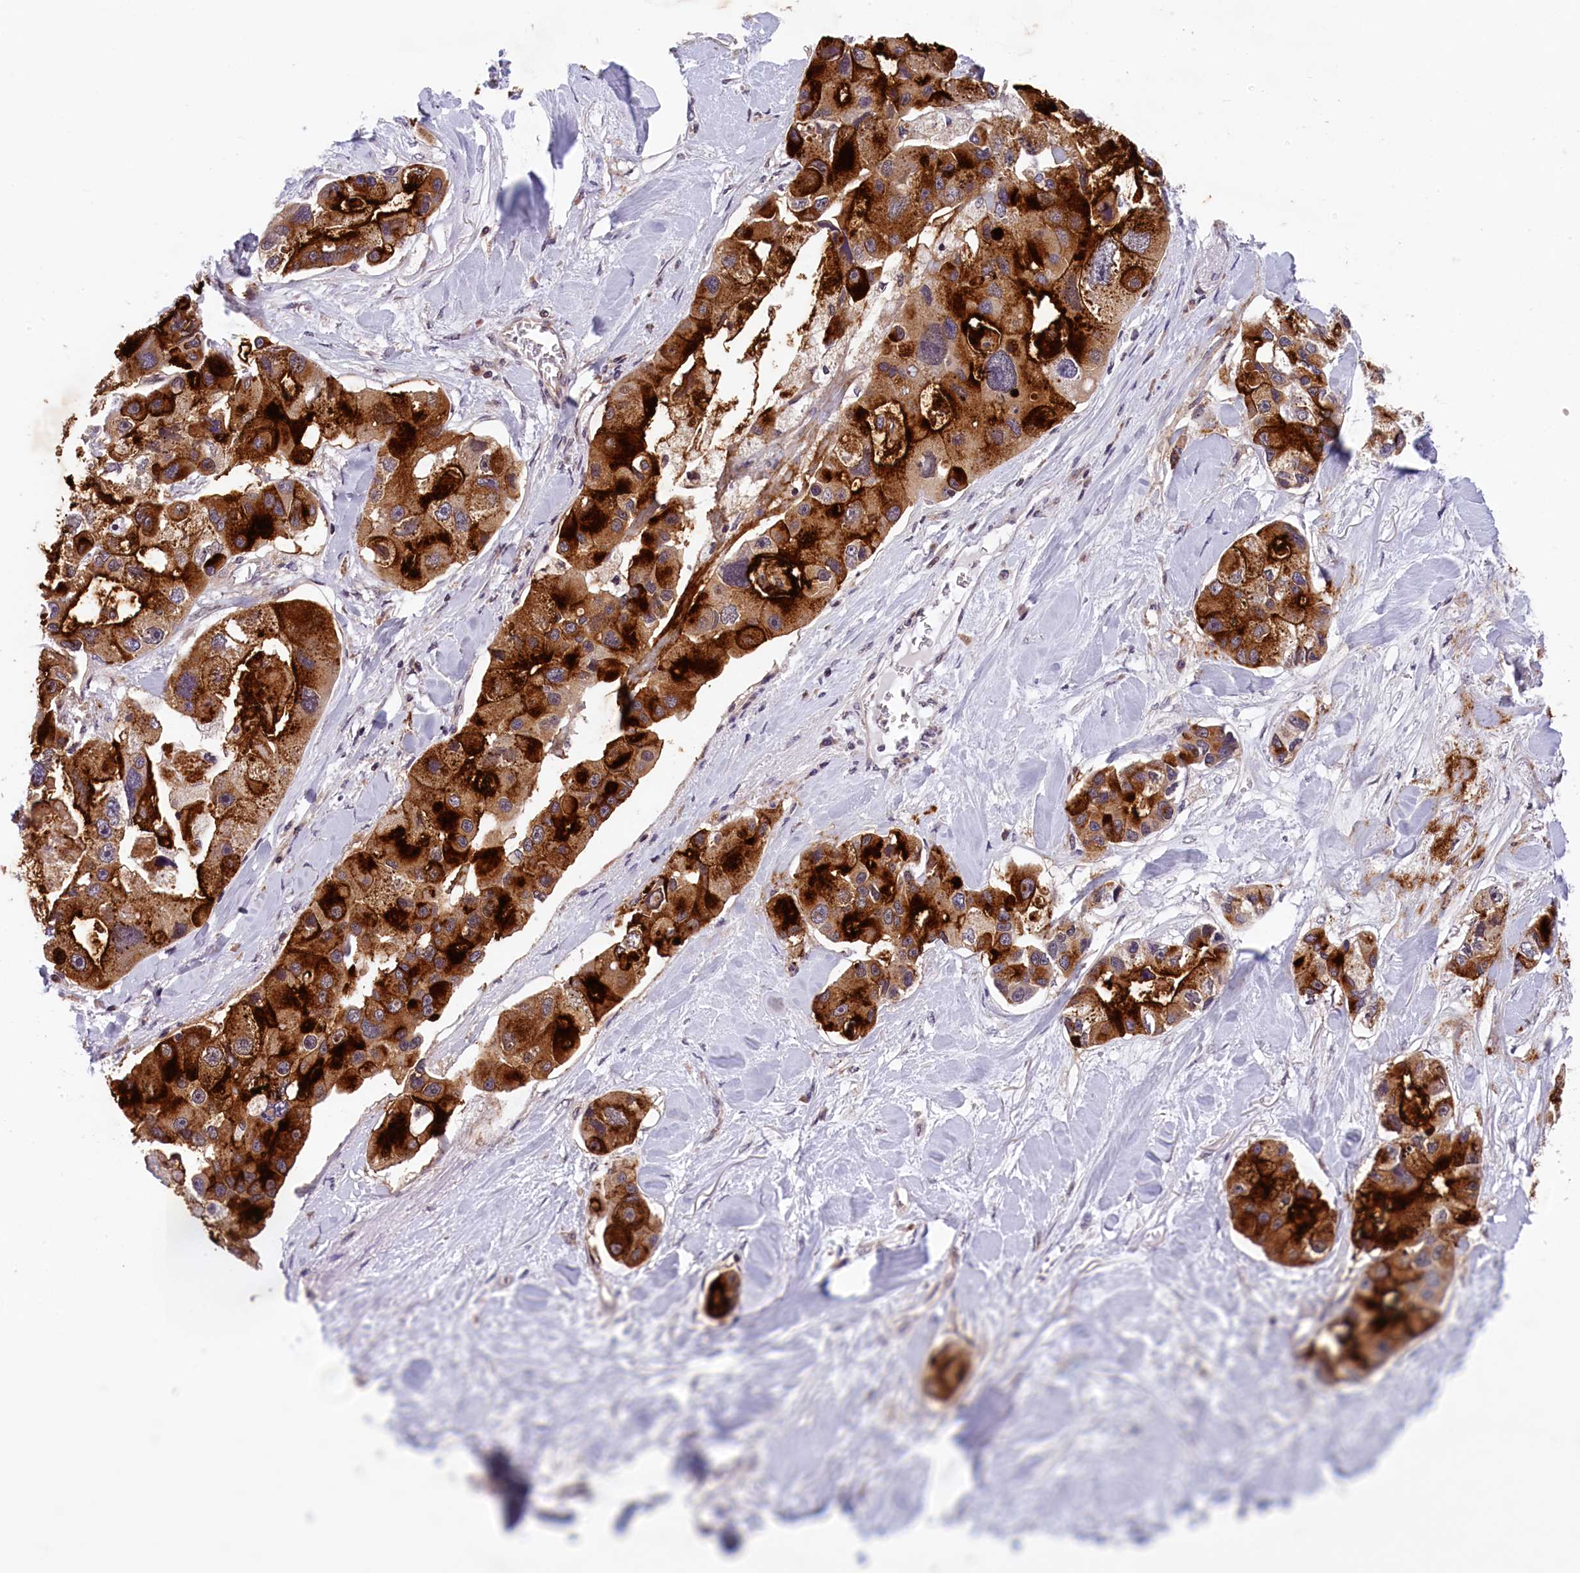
{"staining": {"intensity": "strong", "quantity": ">75%", "location": "cytoplasmic/membranous"}, "tissue": "lung cancer", "cell_type": "Tumor cells", "image_type": "cancer", "snomed": [{"axis": "morphology", "description": "Adenocarcinoma, NOS"}, {"axis": "topography", "description": "Lung"}], "caption": "Human adenocarcinoma (lung) stained for a protein (brown) exhibits strong cytoplasmic/membranous positive positivity in about >75% of tumor cells.", "gene": "KCNK6", "patient": {"sex": "female", "age": 54}}